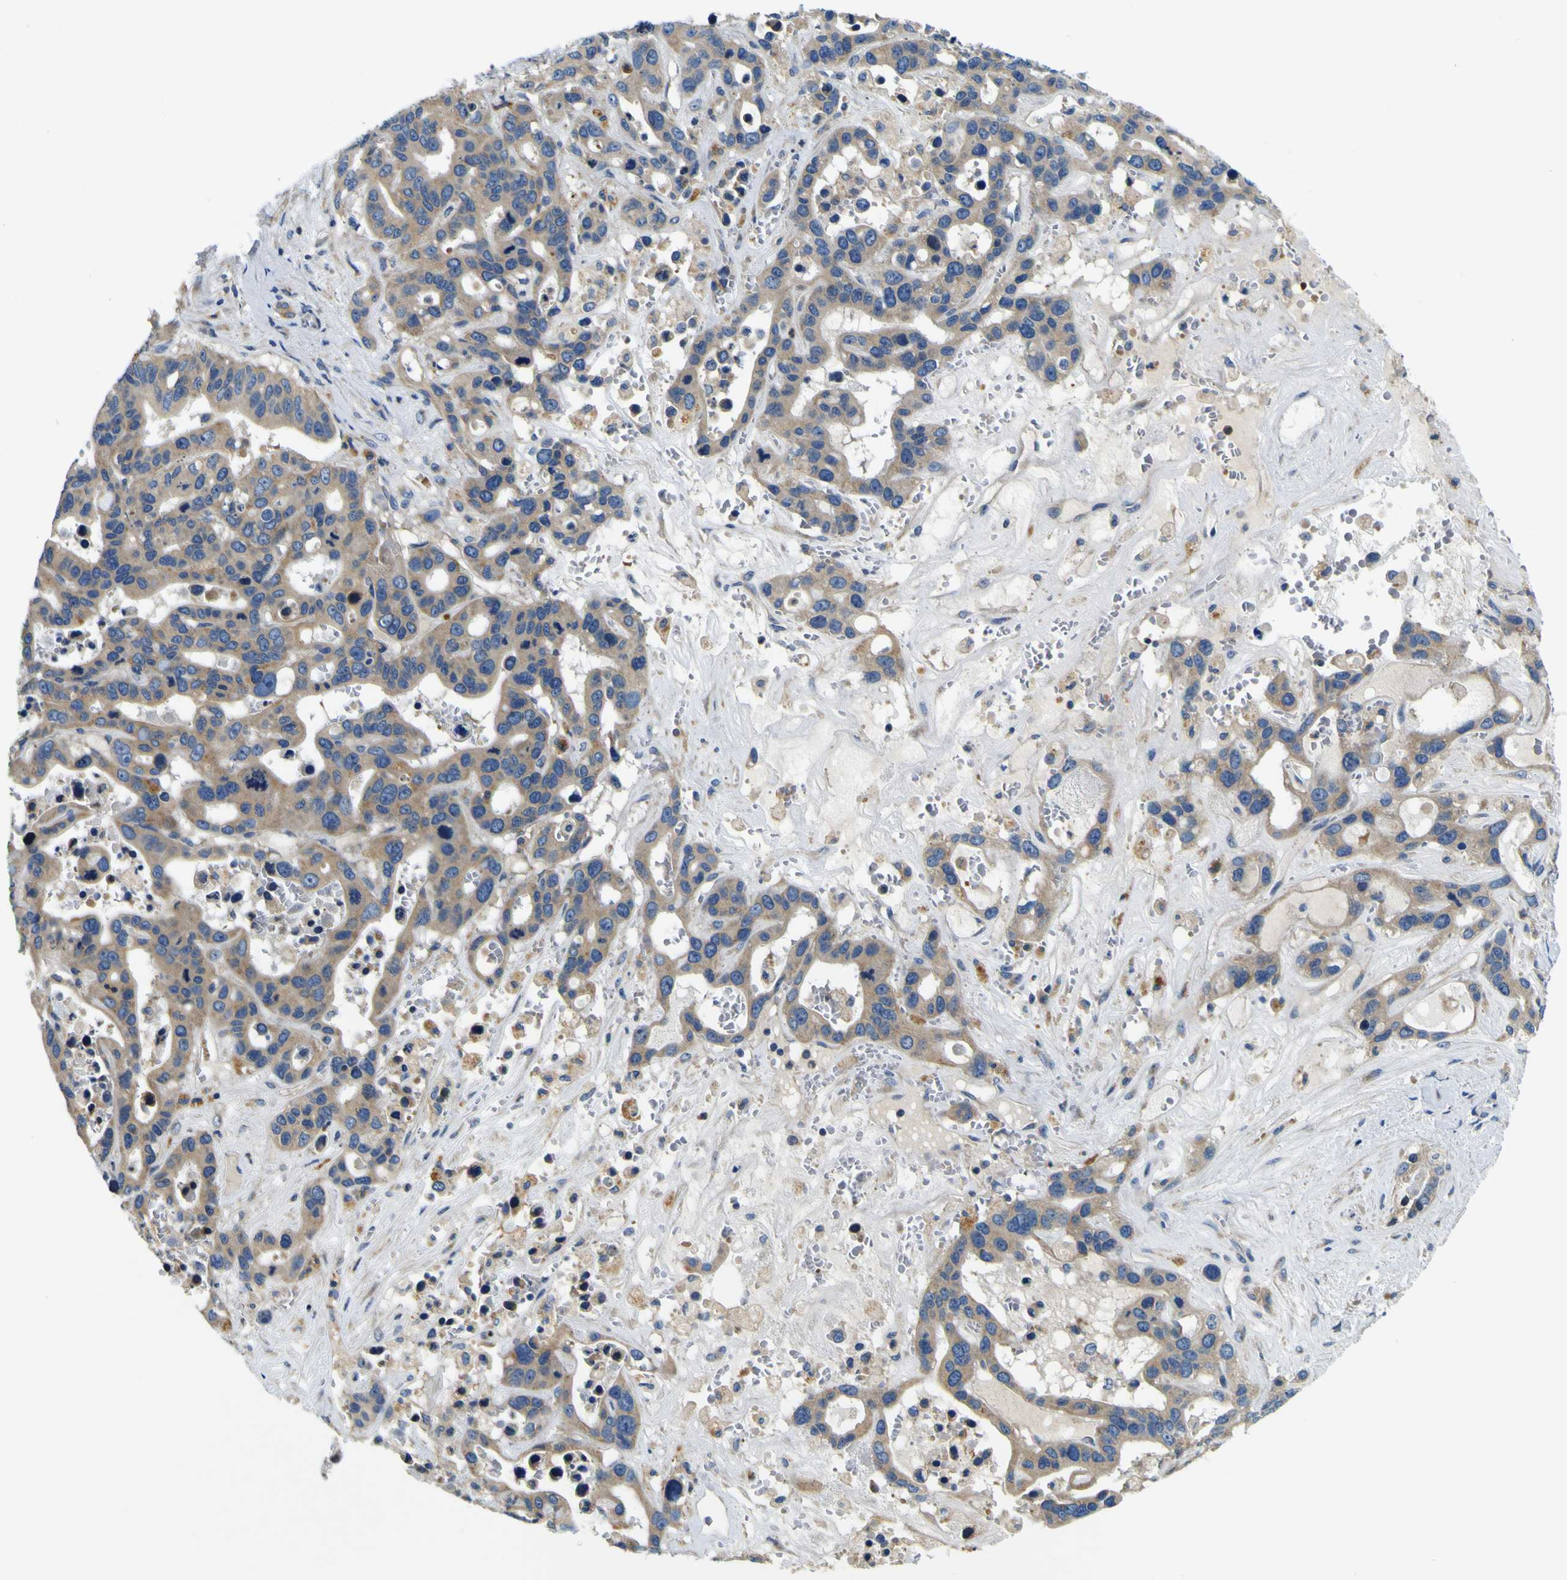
{"staining": {"intensity": "moderate", "quantity": ">75%", "location": "cytoplasmic/membranous"}, "tissue": "liver cancer", "cell_type": "Tumor cells", "image_type": "cancer", "snomed": [{"axis": "morphology", "description": "Cholangiocarcinoma"}, {"axis": "topography", "description": "Liver"}], "caption": "Moderate cytoplasmic/membranous staining for a protein is seen in approximately >75% of tumor cells of liver cancer (cholangiocarcinoma) using immunohistochemistry.", "gene": "CLSTN1", "patient": {"sex": "female", "age": 65}}